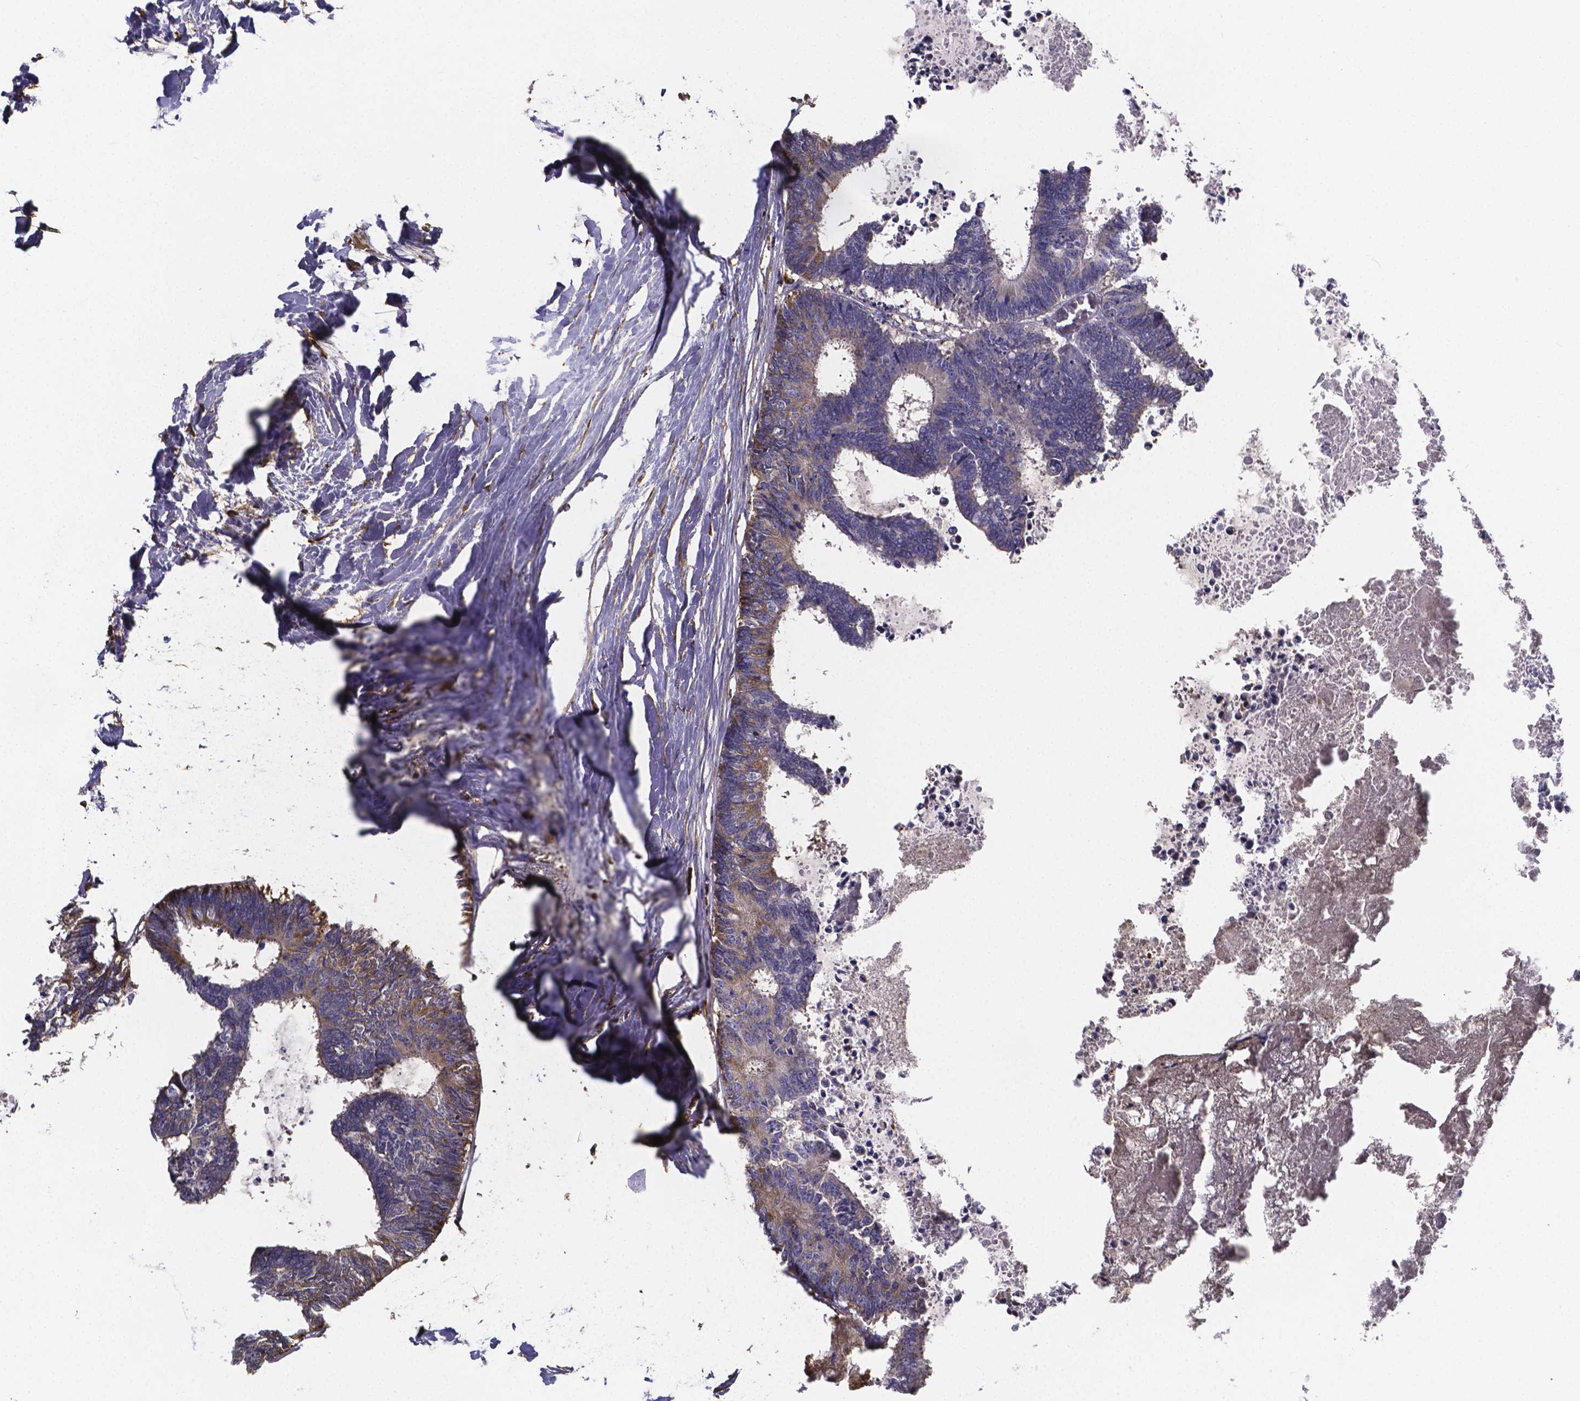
{"staining": {"intensity": "weak", "quantity": ">75%", "location": "cytoplasmic/membranous"}, "tissue": "colorectal cancer", "cell_type": "Tumor cells", "image_type": "cancer", "snomed": [{"axis": "morphology", "description": "Adenocarcinoma, NOS"}, {"axis": "topography", "description": "Colon"}, {"axis": "topography", "description": "Rectum"}], "caption": "Tumor cells demonstrate low levels of weak cytoplasmic/membranous expression in approximately >75% of cells in colorectal adenocarcinoma. Nuclei are stained in blue.", "gene": "SFRP4", "patient": {"sex": "male", "age": 57}}